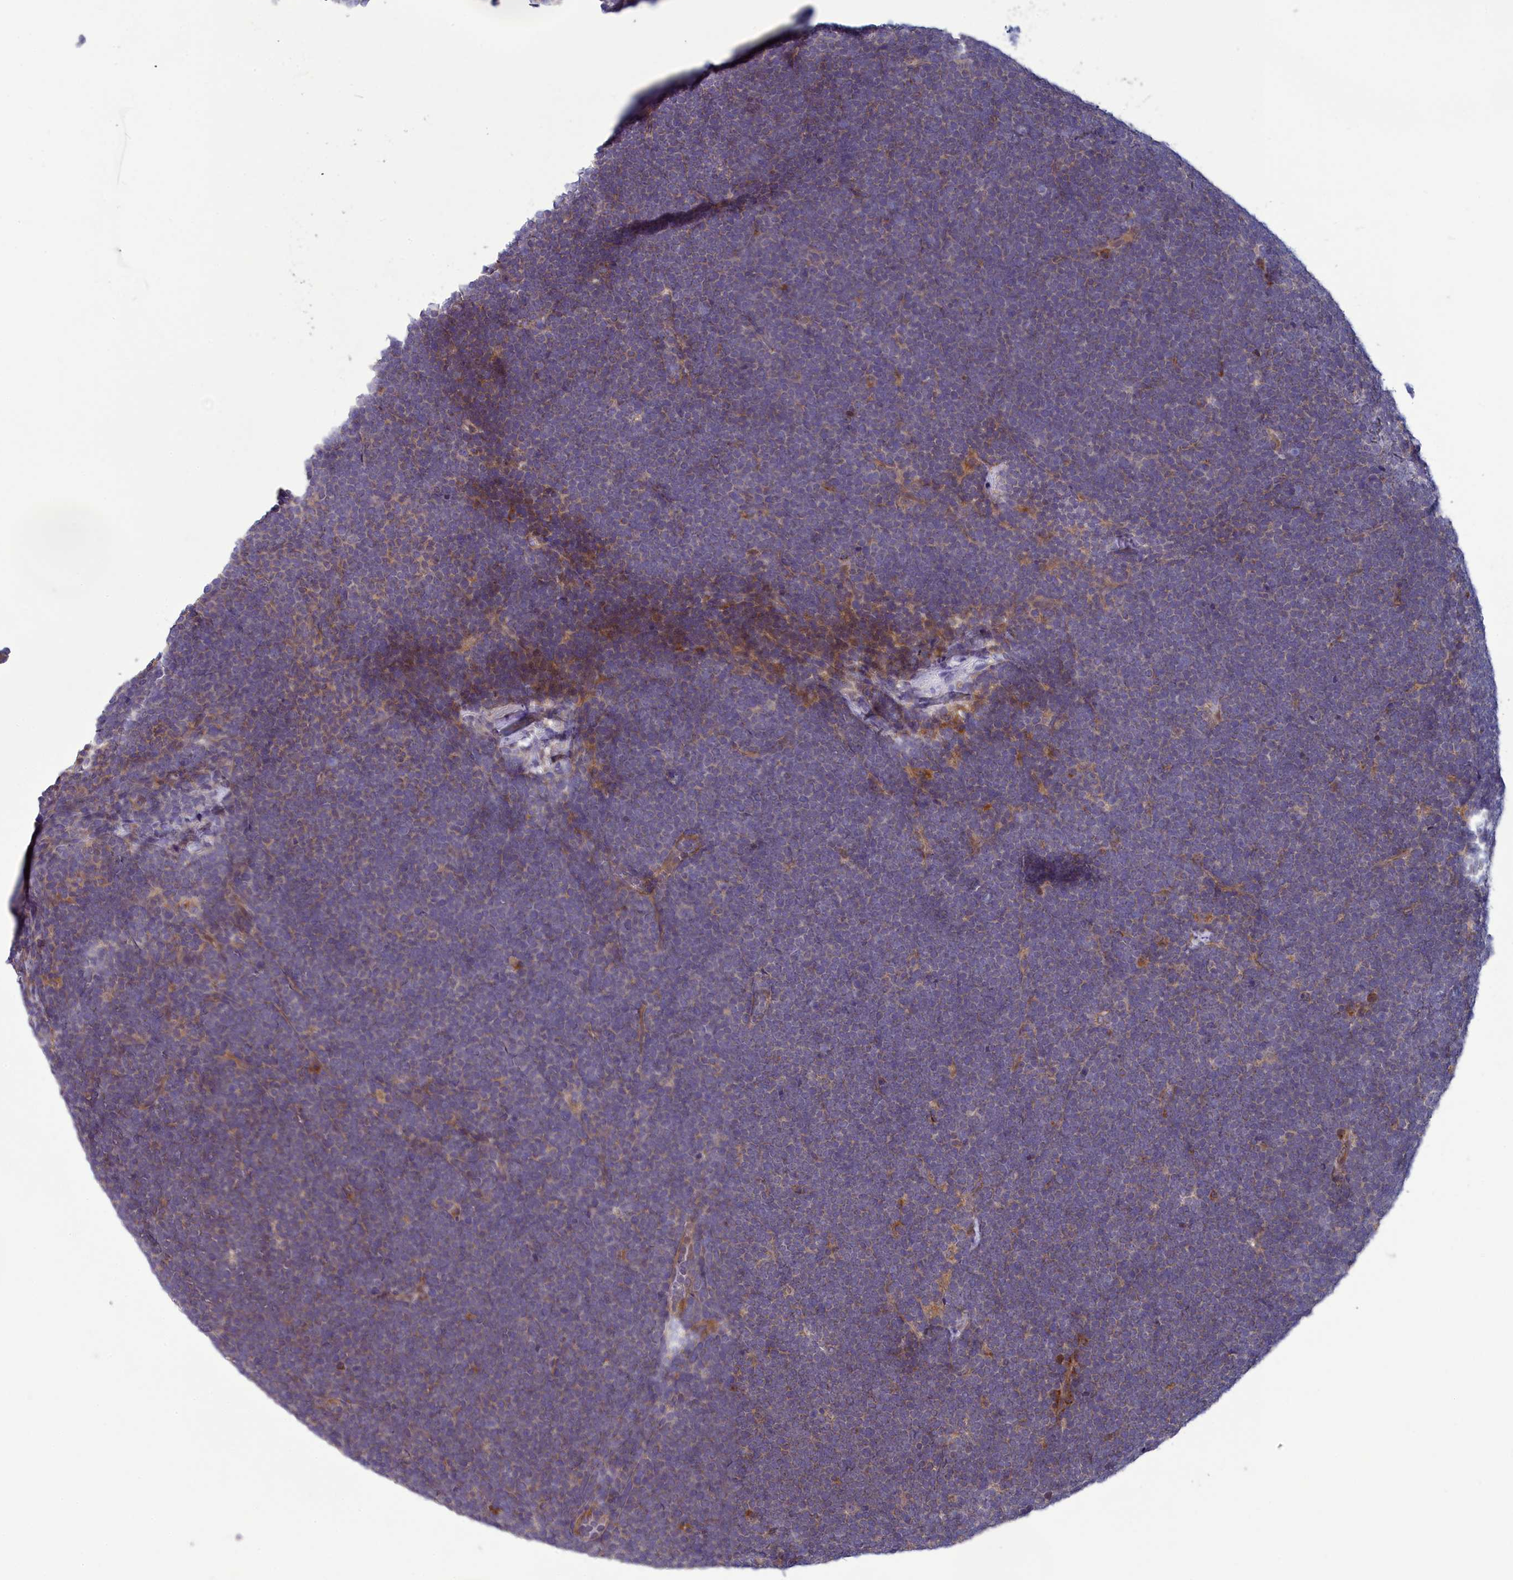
{"staining": {"intensity": "negative", "quantity": "none", "location": "none"}, "tissue": "lymphoma", "cell_type": "Tumor cells", "image_type": "cancer", "snomed": [{"axis": "morphology", "description": "Malignant lymphoma, non-Hodgkin's type, High grade"}, {"axis": "topography", "description": "Lymph node"}], "caption": "A photomicrograph of human malignant lymphoma, non-Hodgkin's type (high-grade) is negative for staining in tumor cells. The staining is performed using DAB (3,3'-diaminobenzidine) brown chromogen with nuclei counter-stained in using hematoxylin.", "gene": "BLTP2", "patient": {"sex": "male", "age": 13}}